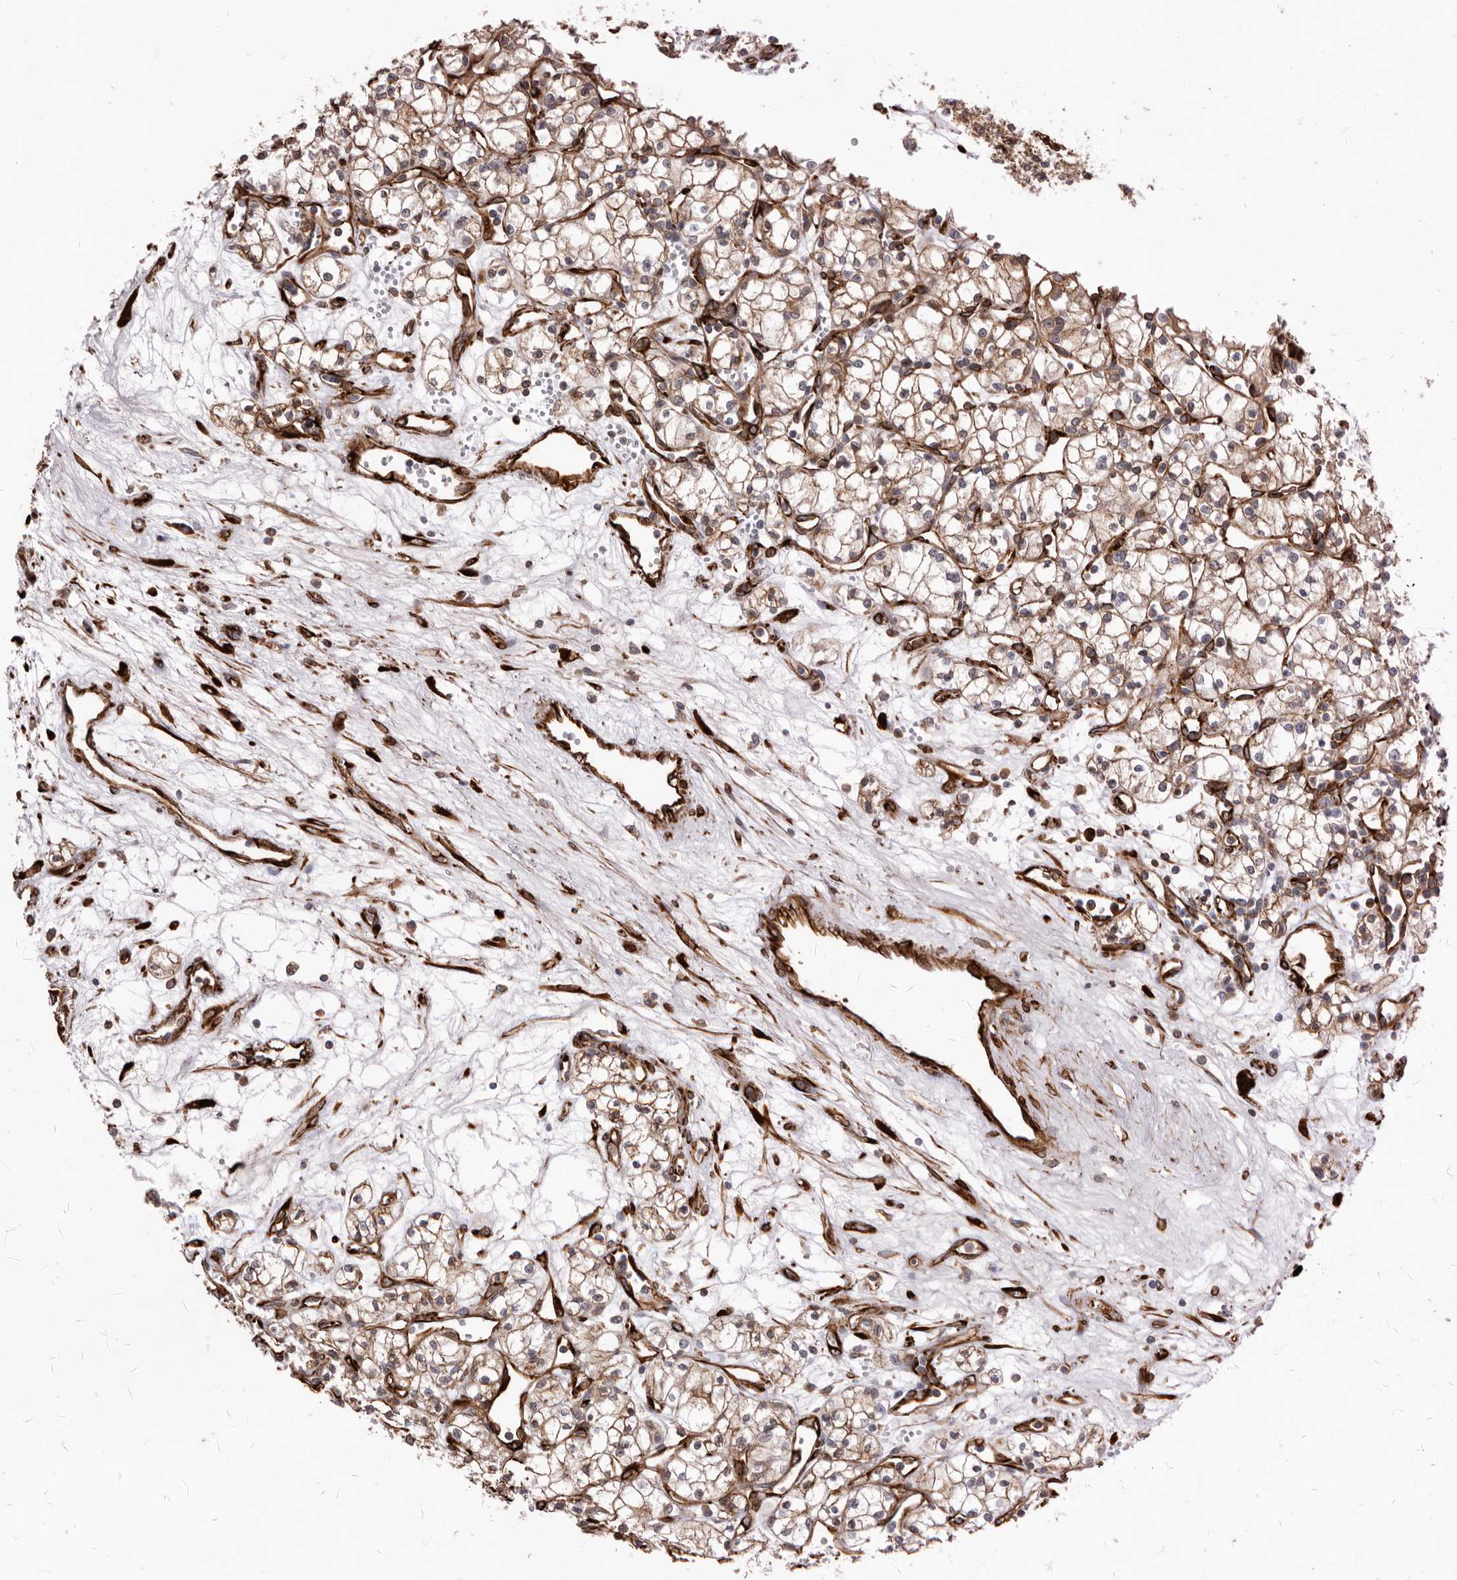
{"staining": {"intensity": "moderate", "quantity": ">75%", "location": "cytoplasmic/membranous"}, "tissue": "renal cancer", "cell_type": "Tumor cells", "image_type": "cancer", "snomed": [{"axis": "morphology", "description": "Adenocarcinoma, NOS"}, {"axis": "topography", "description": "Kidney"}], "caption": "The histopathology image displays staining of renal adenocarcinoma, revealing moderate cytoplasmic/membranous protein positivity (brown color) within tumor cells. (DAB IHC, brown staining for protein, blue staining for nuclei).", "gene": "WDTC1", "patient": {"sex": "male", "age": 59}}